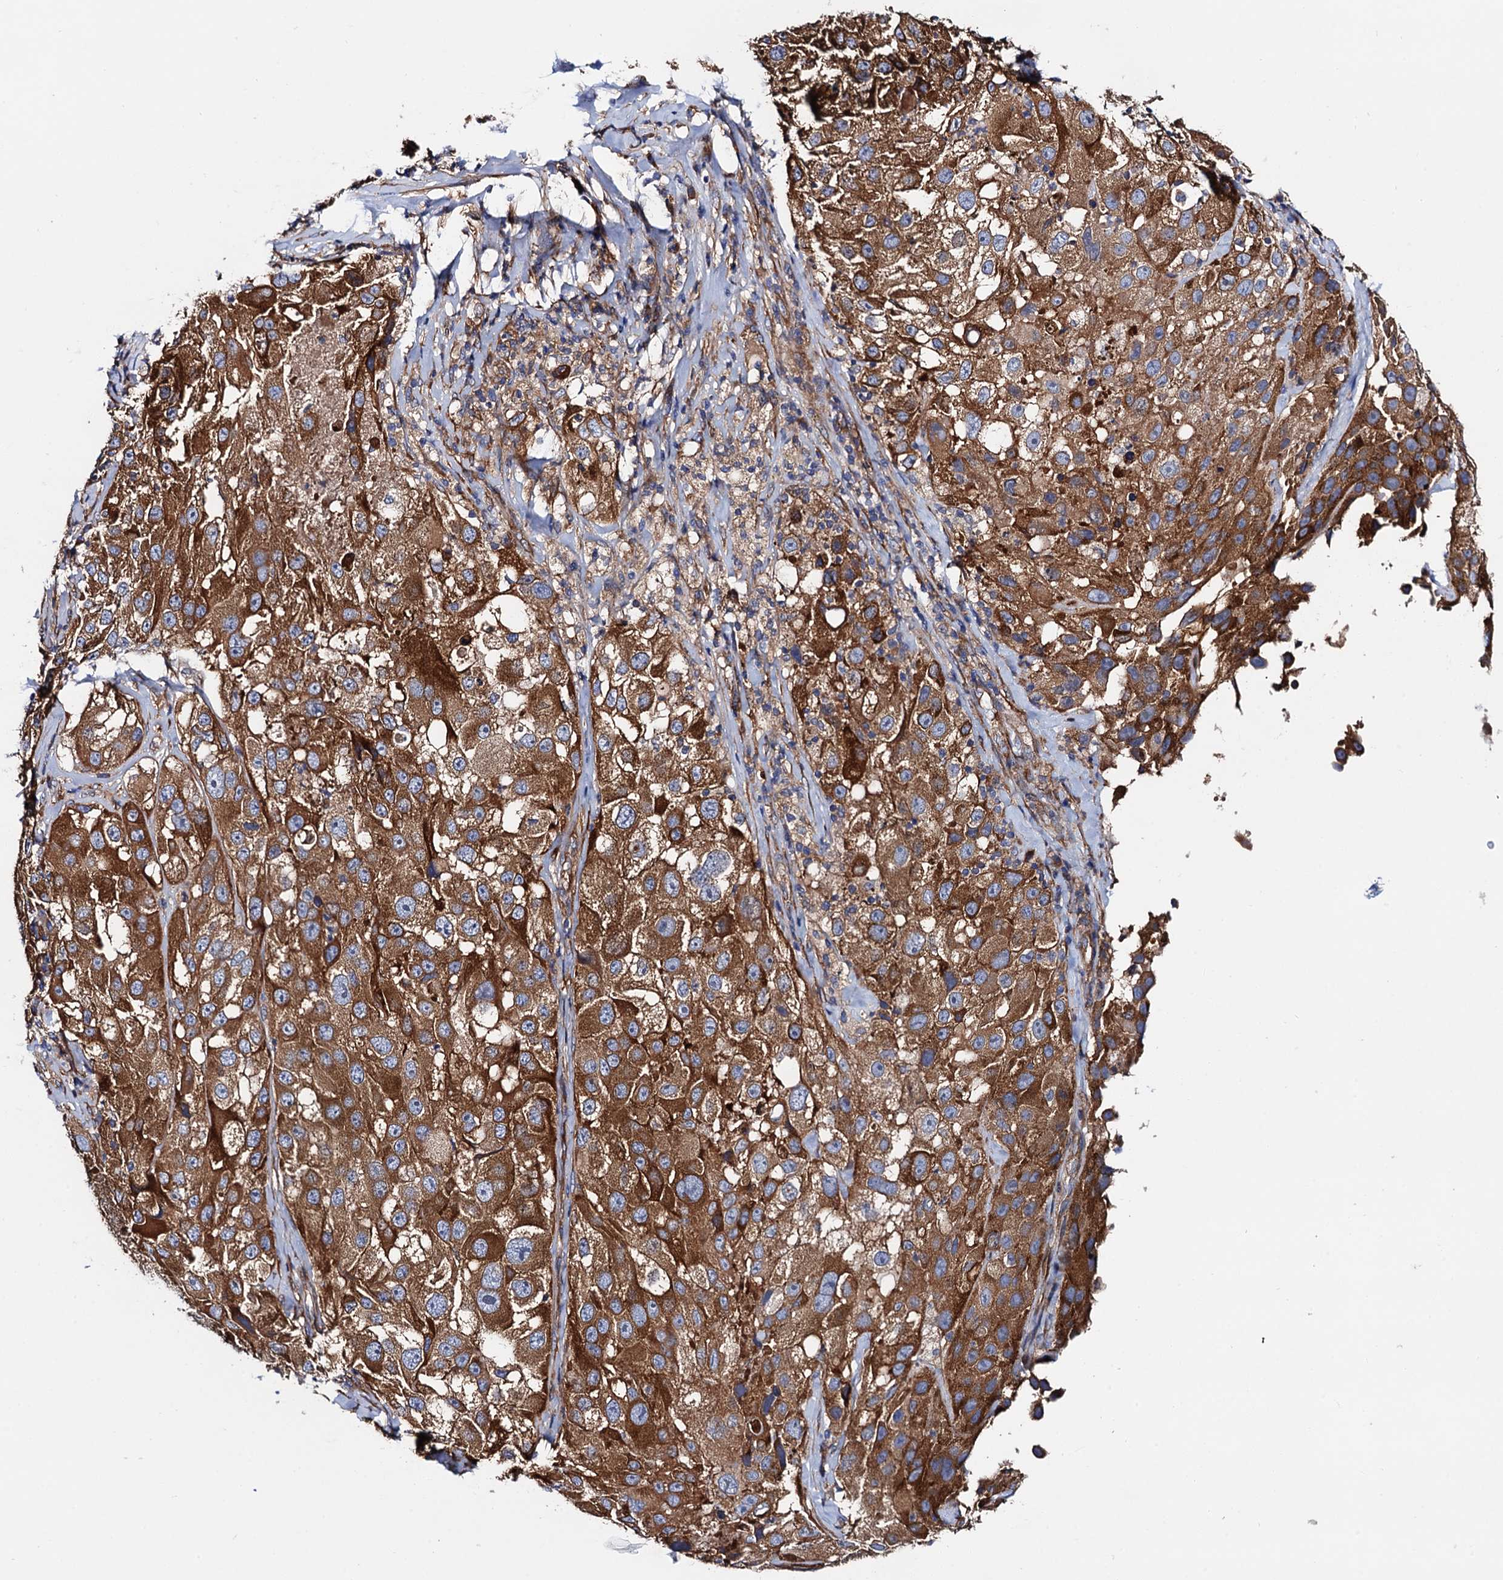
{"staining": {"intensity": "strong", "quantity": ">75%", "location": "cytoplasmic/membranous"}, "tissue": "melanoma", "cell_type": "Tumor cells", "image_type": "cancer", "snomed": [{"axis": "morphology", "description": "Malignant melanoma, Metastatic site"}, {"axis": "topography", "description": "Lymph node"}], "caption": "Human melanoma stained with a protein marker demonstrates strong staining in tumor cells.", "gene": "MRPL48", "patient": {"sex": "male", "age": 62}}